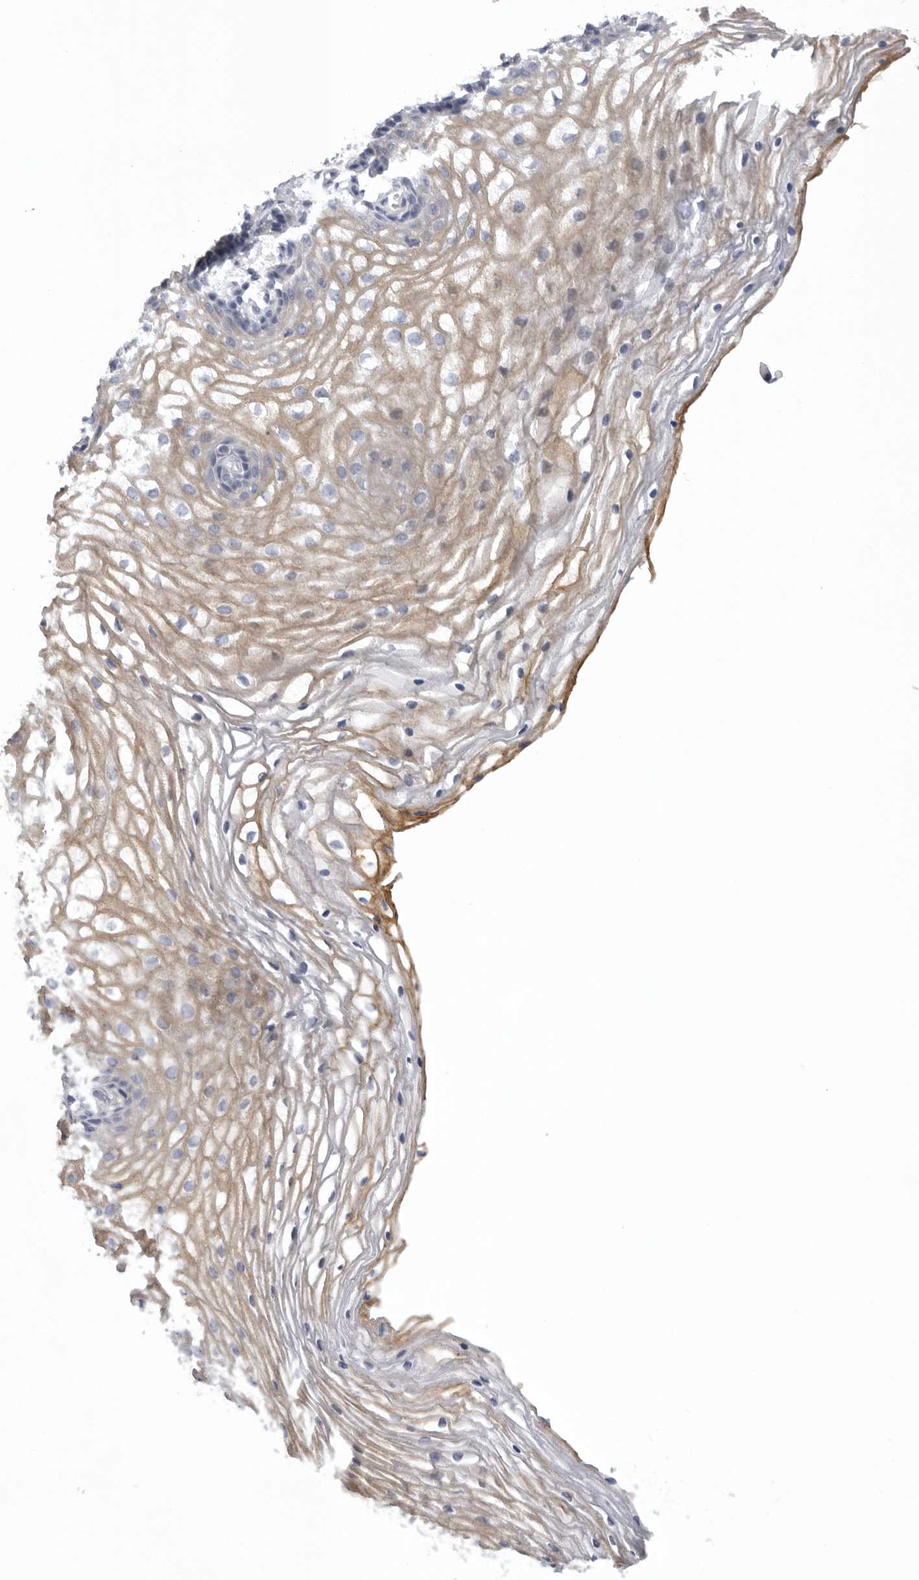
{"staining": {"intensity": "weak", "quantity": ">75%", "location": "cytoplasmic/membranous"}, "tissue": "vagina", "cell_type": "Squamous epithelial cells", "image_type": "normal", "snomed": [{"axis": "morphology", "description": "Normal tissue, NOS"}, {"axis": "topography", "description": "Vagina"}], "caption": "DAB immunohistochemical staining of benign vagina demonstrates weak cytoplasmic/membranous protein expression in about >75% of squamous epithelial cells. (brown staining indicates protein expression, while blue staining denotes nuclei).", "gene": "USP24", "patient": {"sex": "female", "age": 60}}